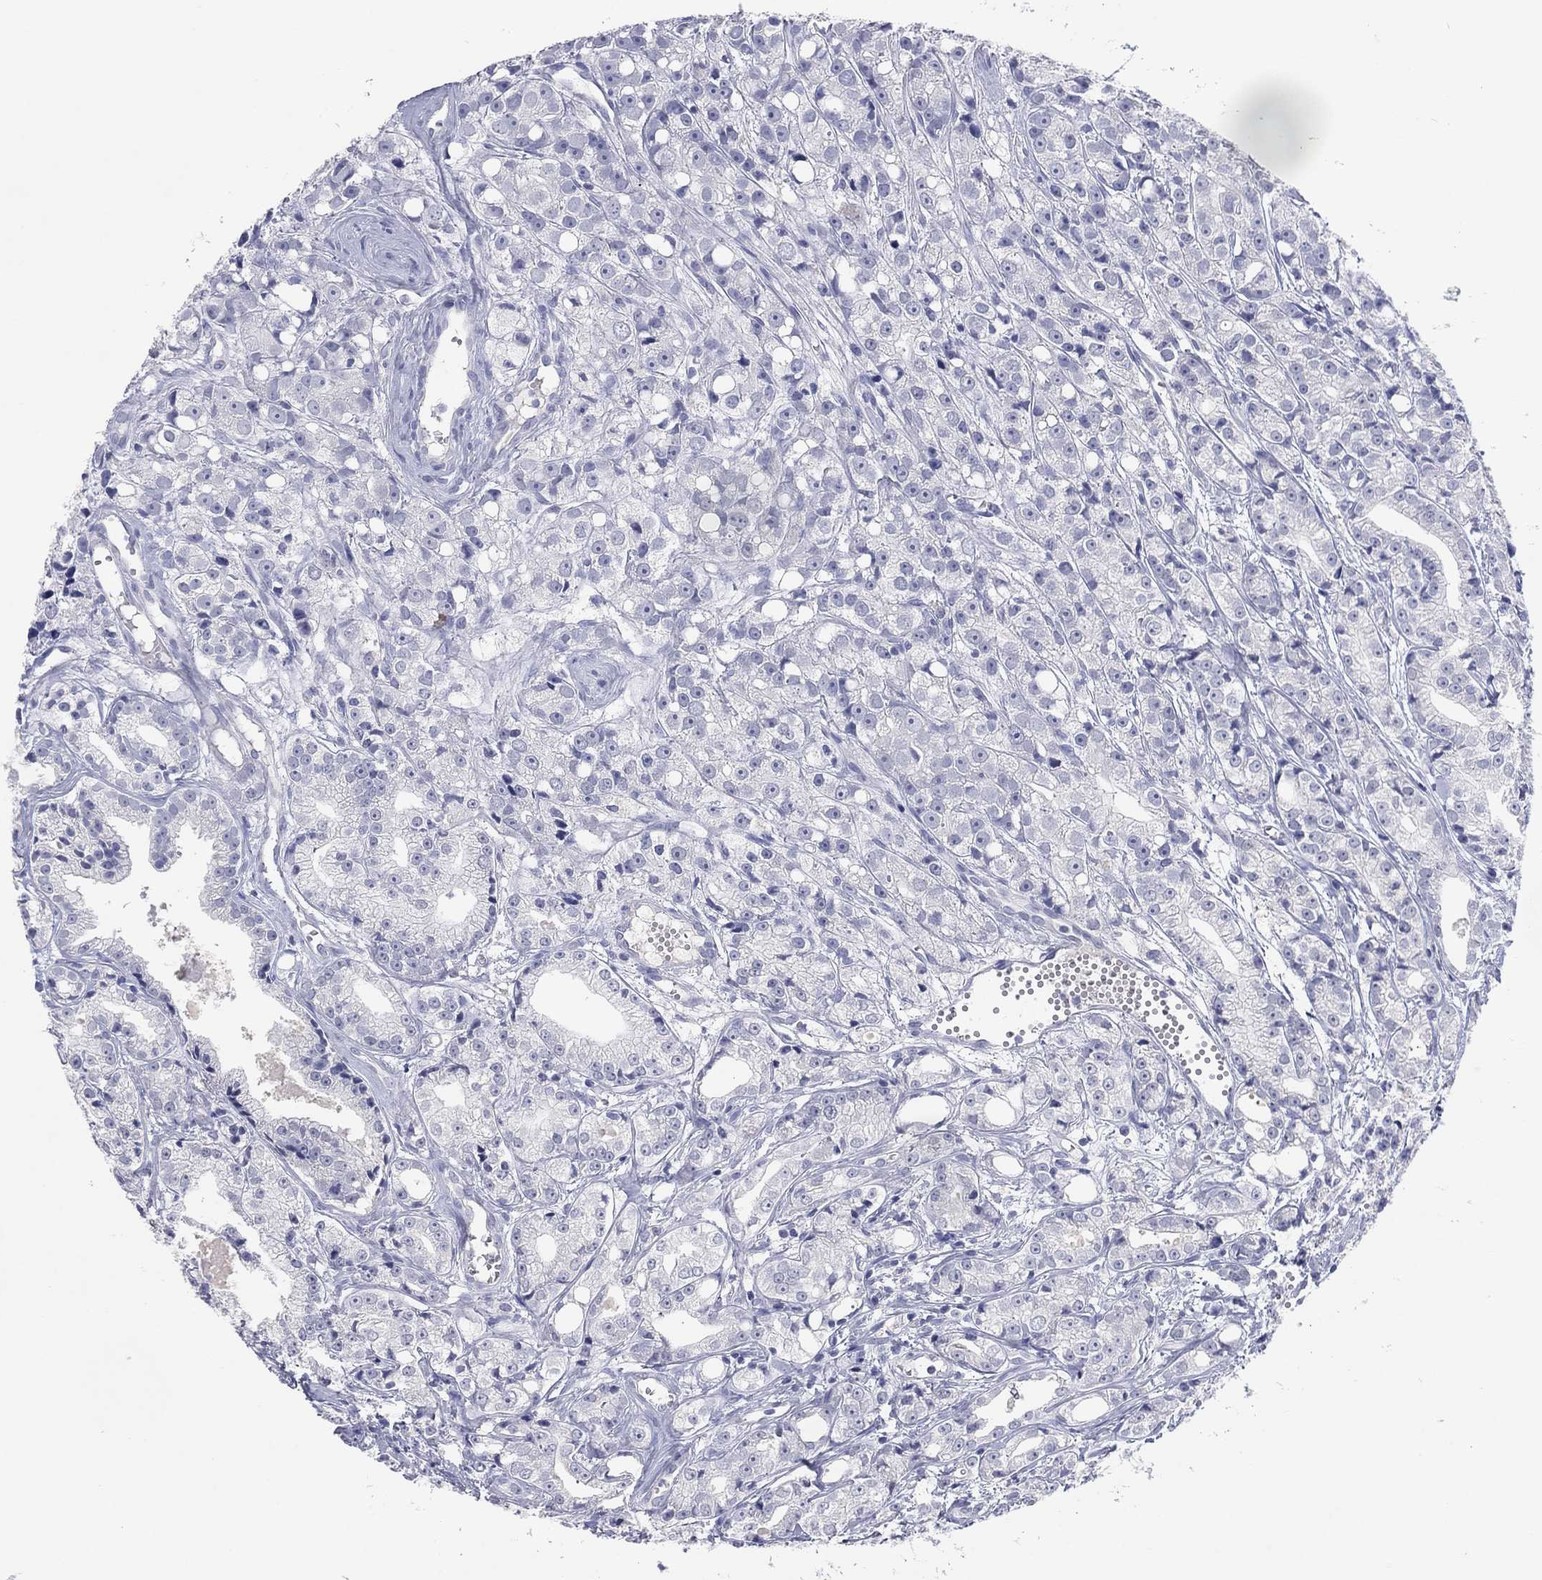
{"staining": {"intensity": "negative", "quantity": "none", "location": "none"}, "tissue": "prostate cancer", "cell_type": "Tumor cells", "image_type": "cancer", "snomed": [{"axis": "morphology", "description": "Adenocarcinoma, Medium grade"}, {"axis": "topography", "description": "Prostate"}], "caption": "The image demonstrates no staining of tumor cells in prostate cancer (adenocarcinoma (medium-grade)).", "gene": "KRT35", "patient": {"sex": "male", "age": 74}}